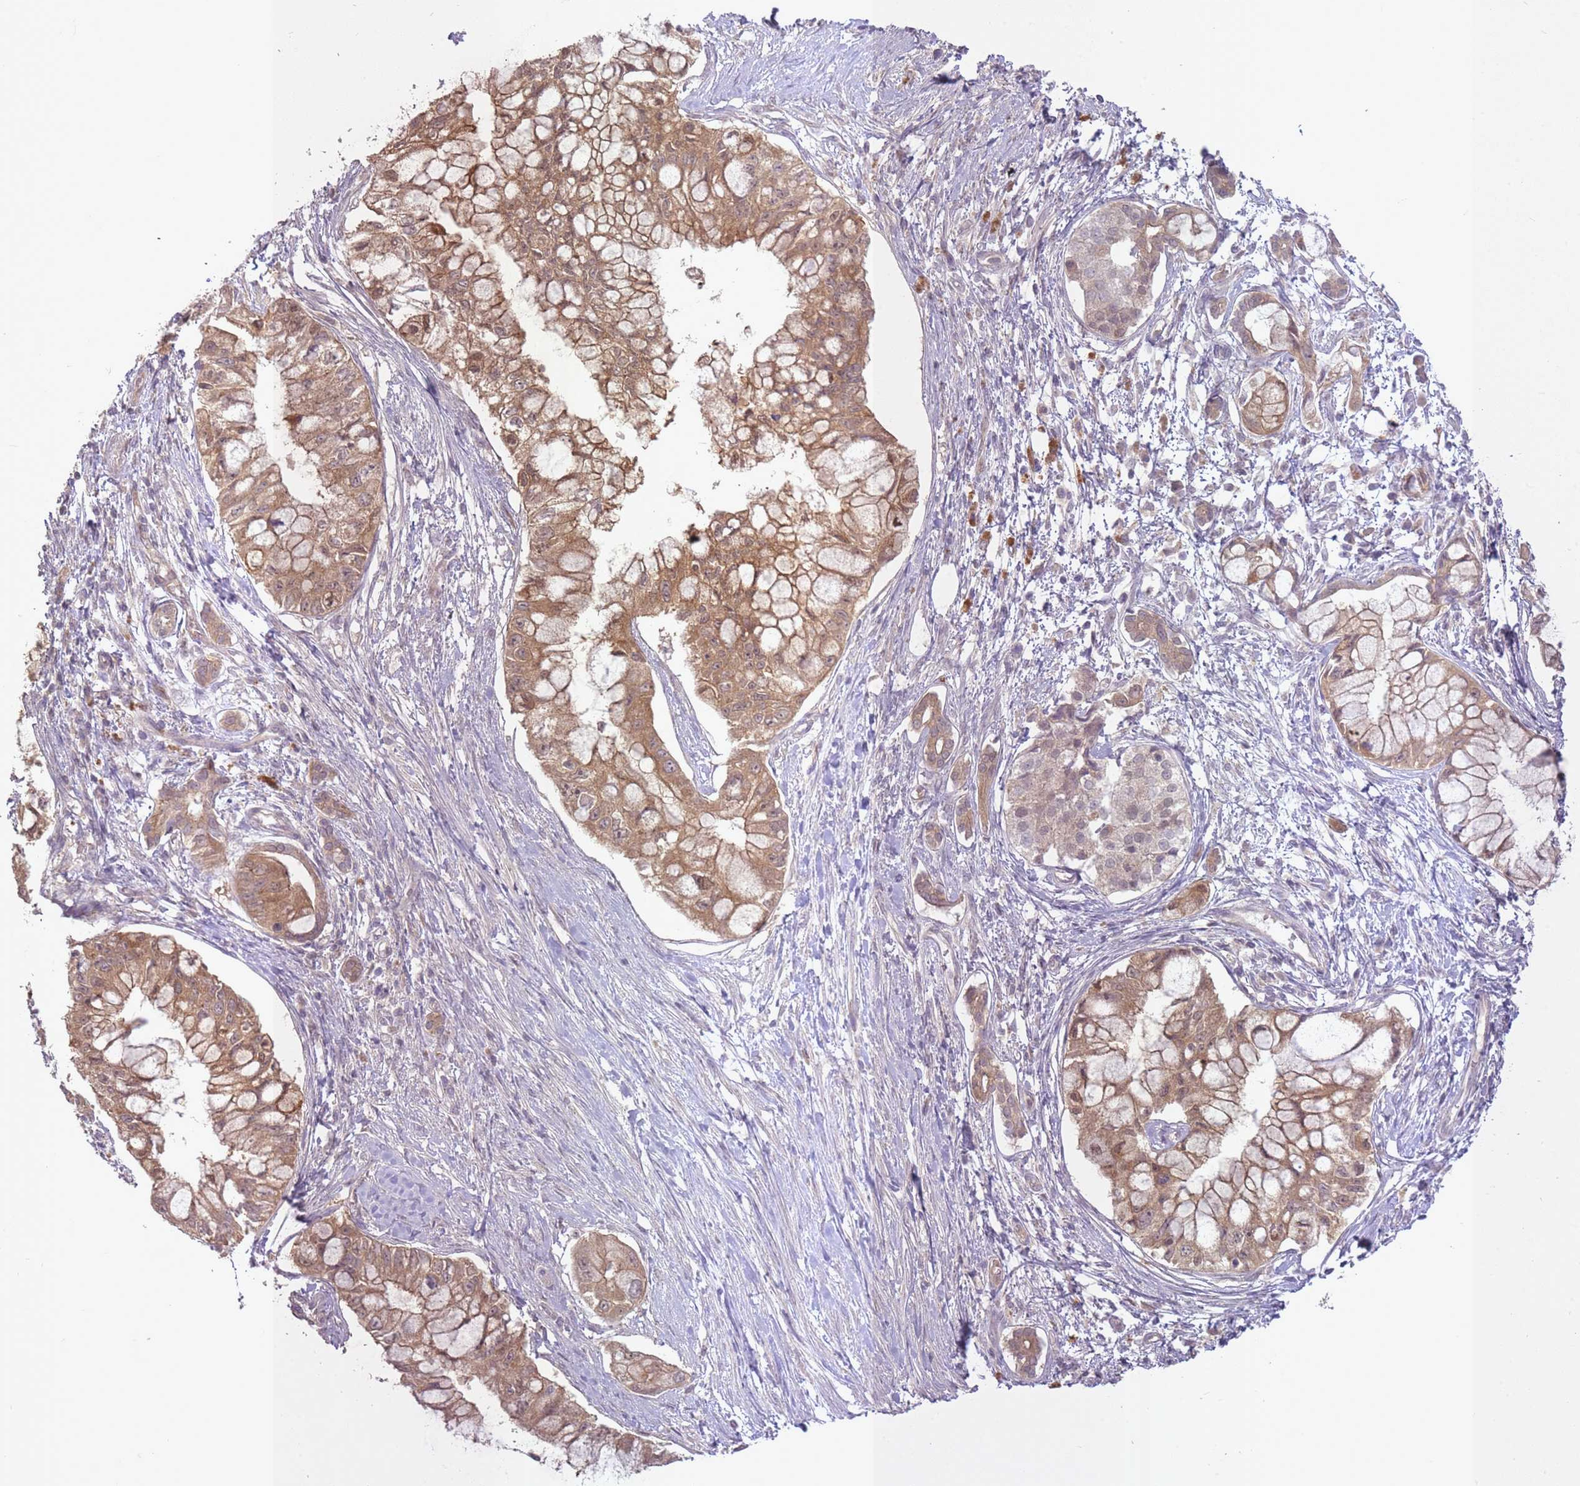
{"staining": {"intensity": "moderate", "quantity": ">75%", "location": "cytoplasmic/membranous"}, "tissue": "pancreatic cancer", "cell_type": "Tumor cells", "image_type": "cancer", "snomed": [{"axis": "morphology", "description": "Adenocarcinoma, NOS"}, {"axis": "topography", "description": "Pancreas"}], "caption": "IHC image of neoplastic tissue: adenocarcinoma (pancreatic) stained using immunohistochemistry shows medium levels of moderate protein expression localized specifically in the cytoplasmic/membranous of tumor cells, appearing as a cytoplasmic/membranous brown color.", "gene": "LRATD2", "patient": {"sex": "male", "age": 48}}